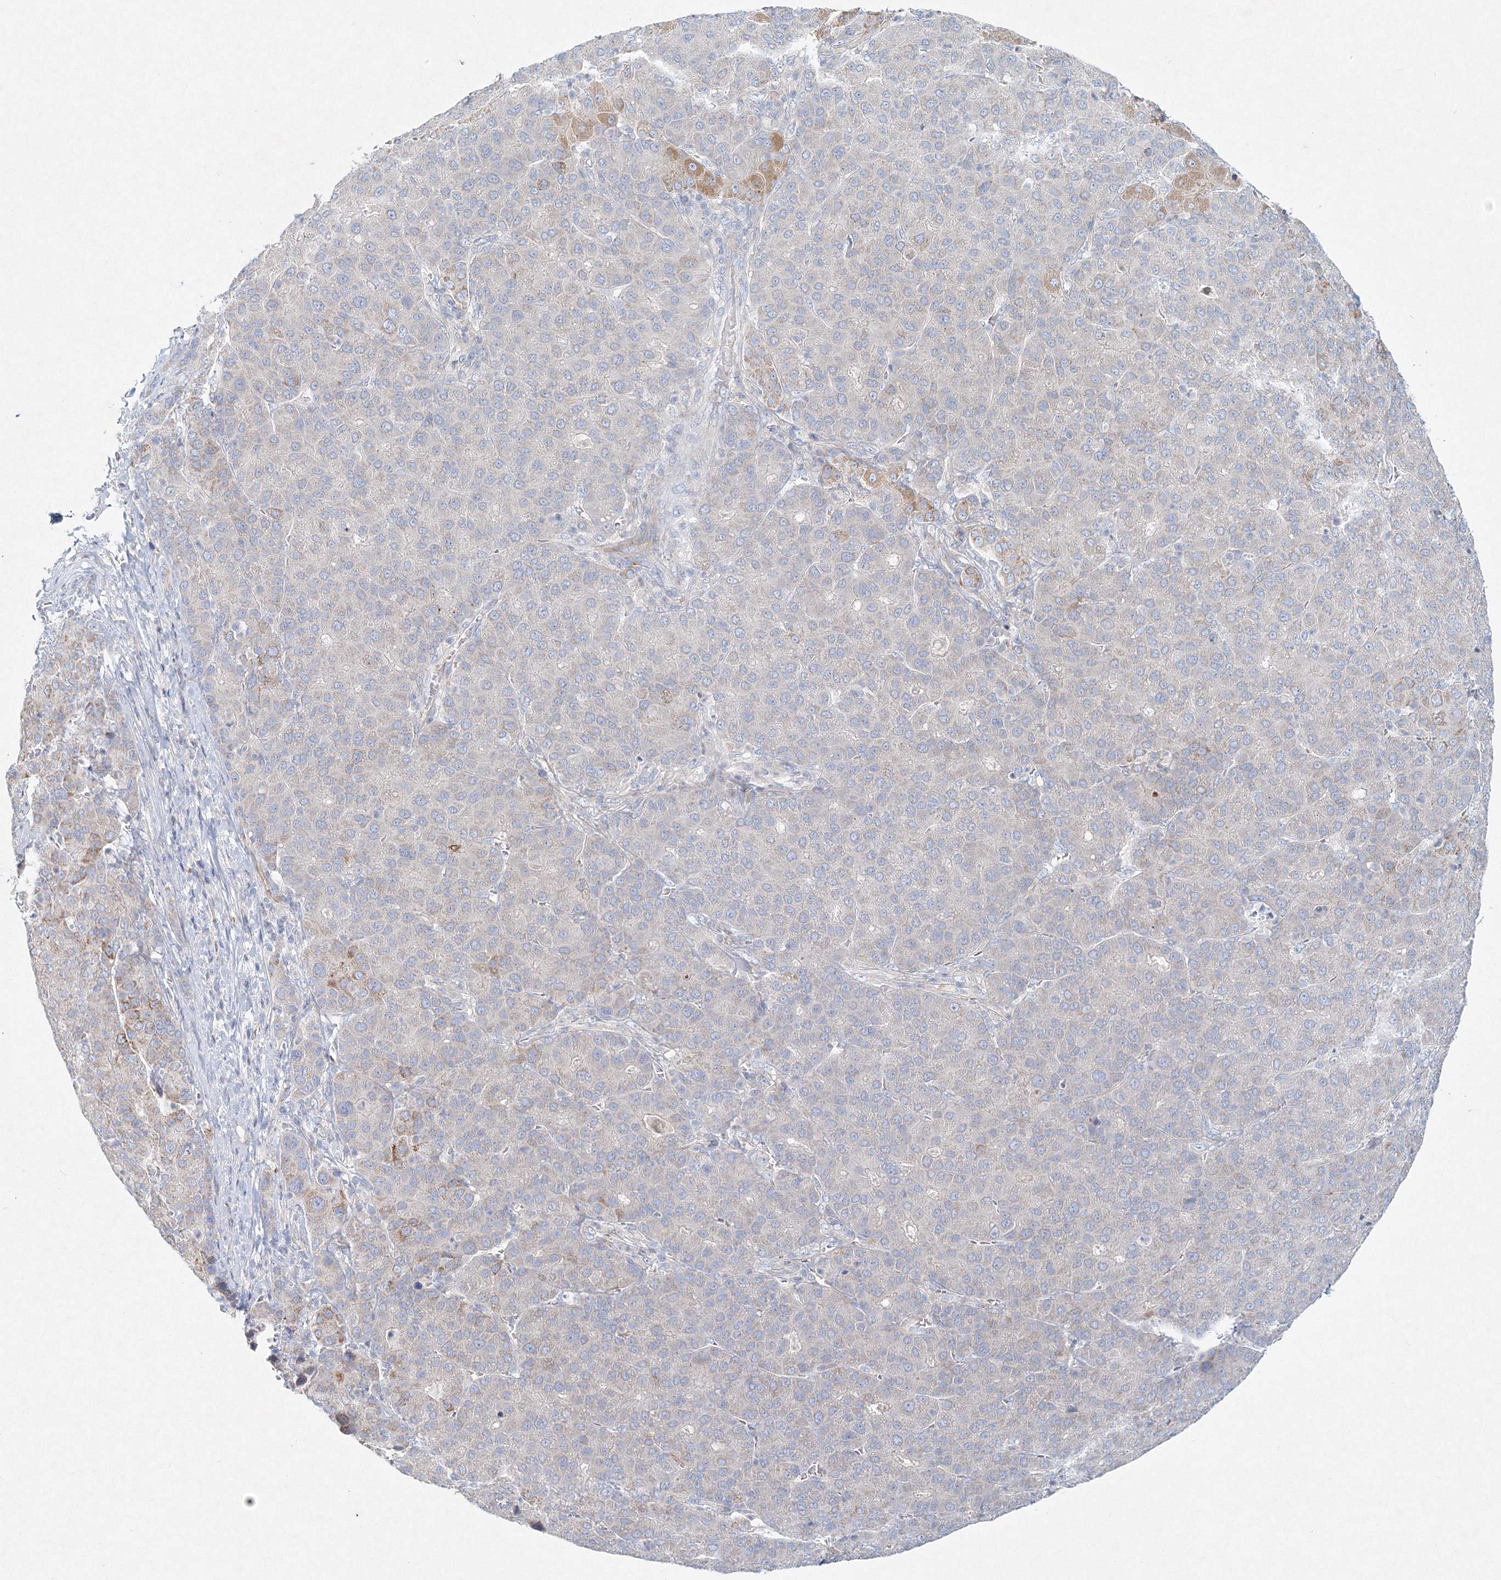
{"staining": {"intensity": "weak", "quantity": "<25%", "location": "cytoplasmic/membranous"}, "tissue": "liver cancer", "cell_type": "Tumor cells", "image_type": "cancer", "snomed": [{"axis": "morphology", "description": "Carcinoma, Hepatocellular, NOS"}, {"axis": "topography", "description": "Liver"}], "caption": "Immunohistochemistry (IHC) of human hepatocellular carcinoma (liver) displays no positivity in tumor cells. (Brightfield microscopy of DAB (3,3'-diaminobenzidine) immunohistochemistry (IHC) at high magnification).", "gene": "DNAH1", "patient": {"sex": "male", "age": 65}}